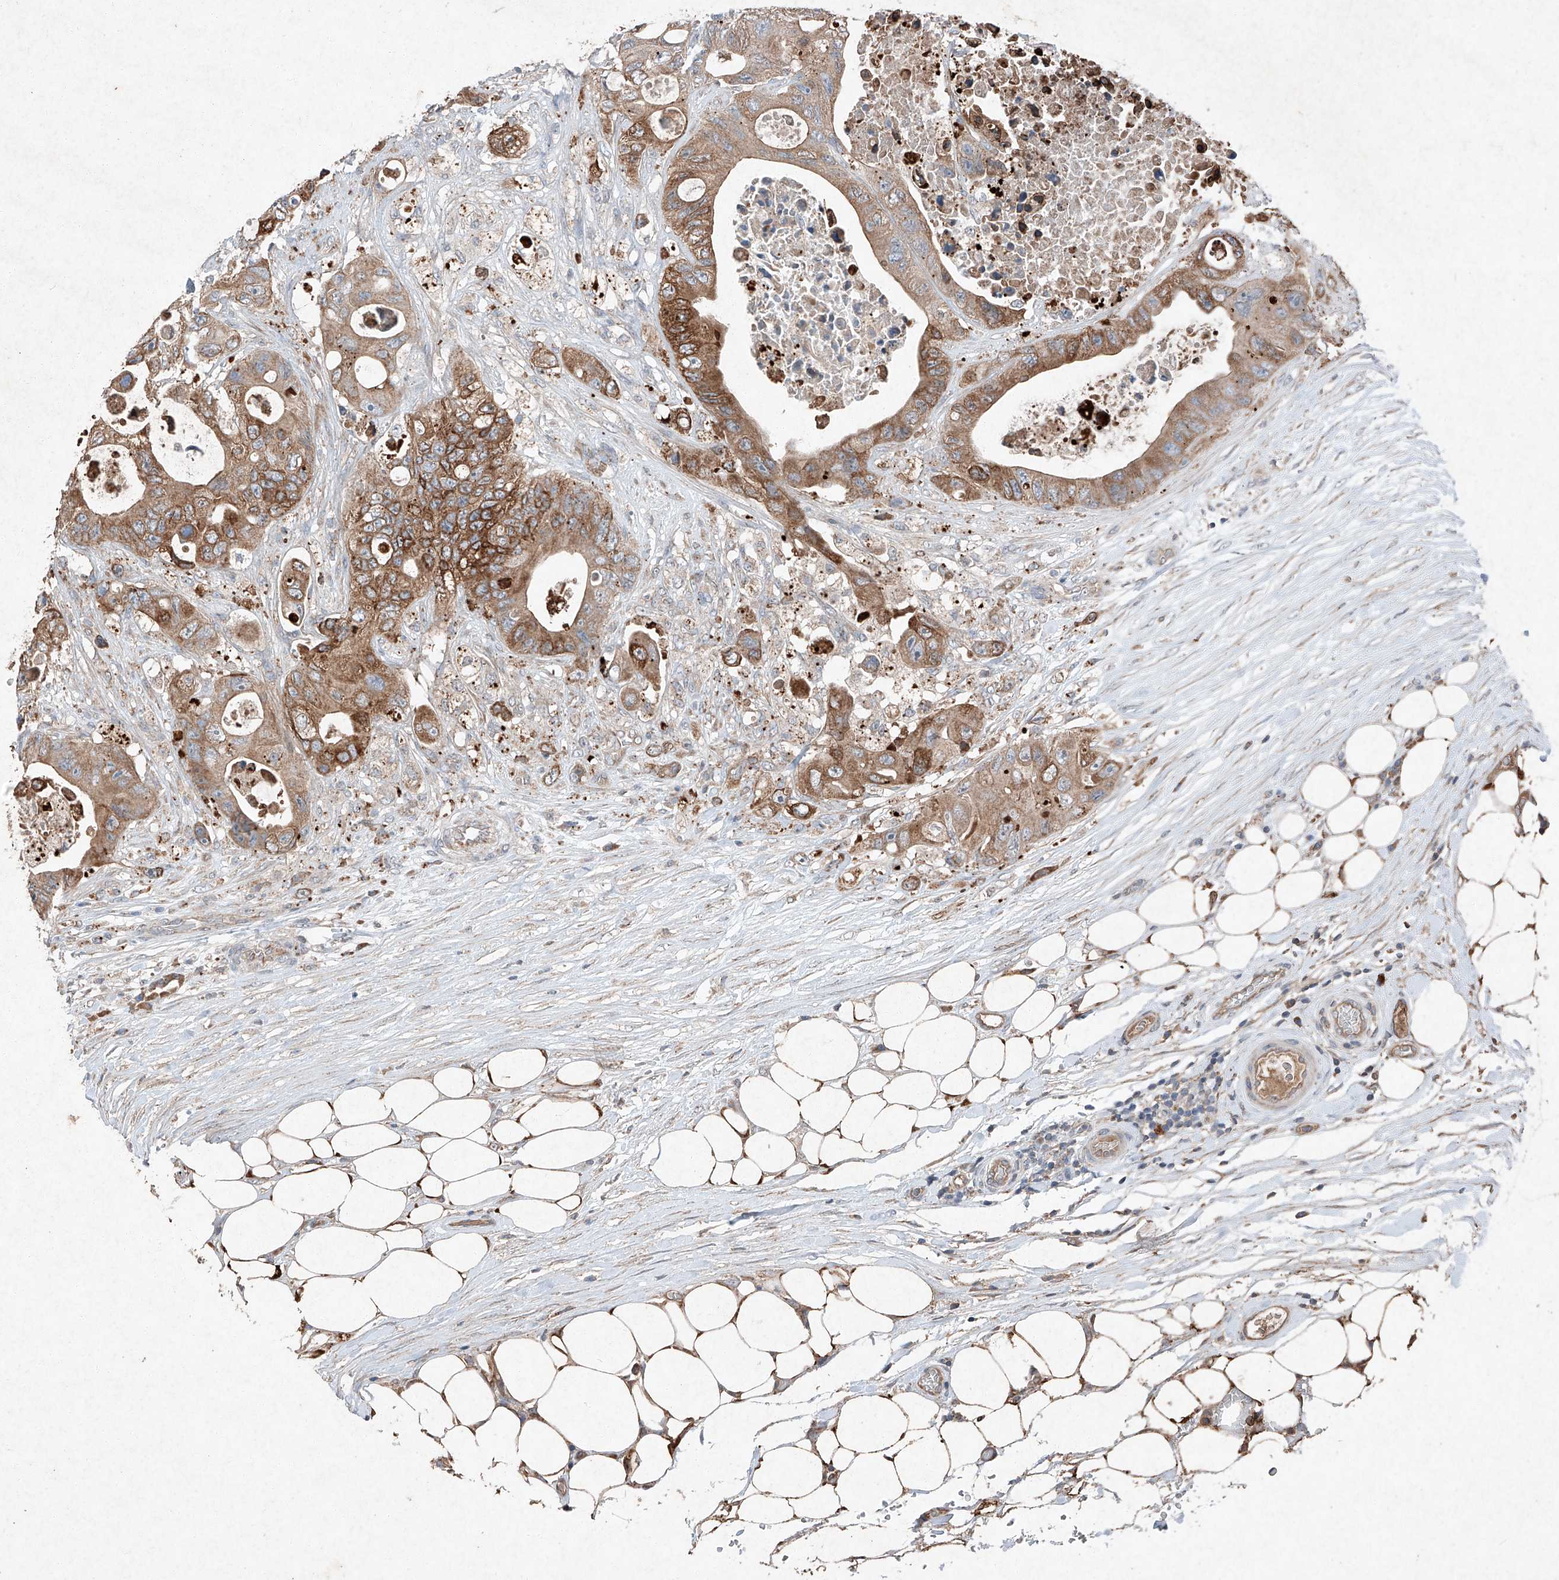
{"staining": {"intensity": "moderate", "quantity": ">75%", "location": "cytoplasmic/membranous"}, "tissue": "colorectal cancer", "cell_type": "Tumor cells", "image_type": "cancer", "snomed": [{"axis": "morphology", "description": "Adenocarcinoma, NOS"}, {"axis": "topography", "description": "Colon"}], "caption": "Protein analysis of colorectal cancer tissue shows moderate cytoplasmic/membranous positivity in about >75% of tumor cells.", "gene": "RUSC1", "patient": {"sex": "female", "age": 46}}